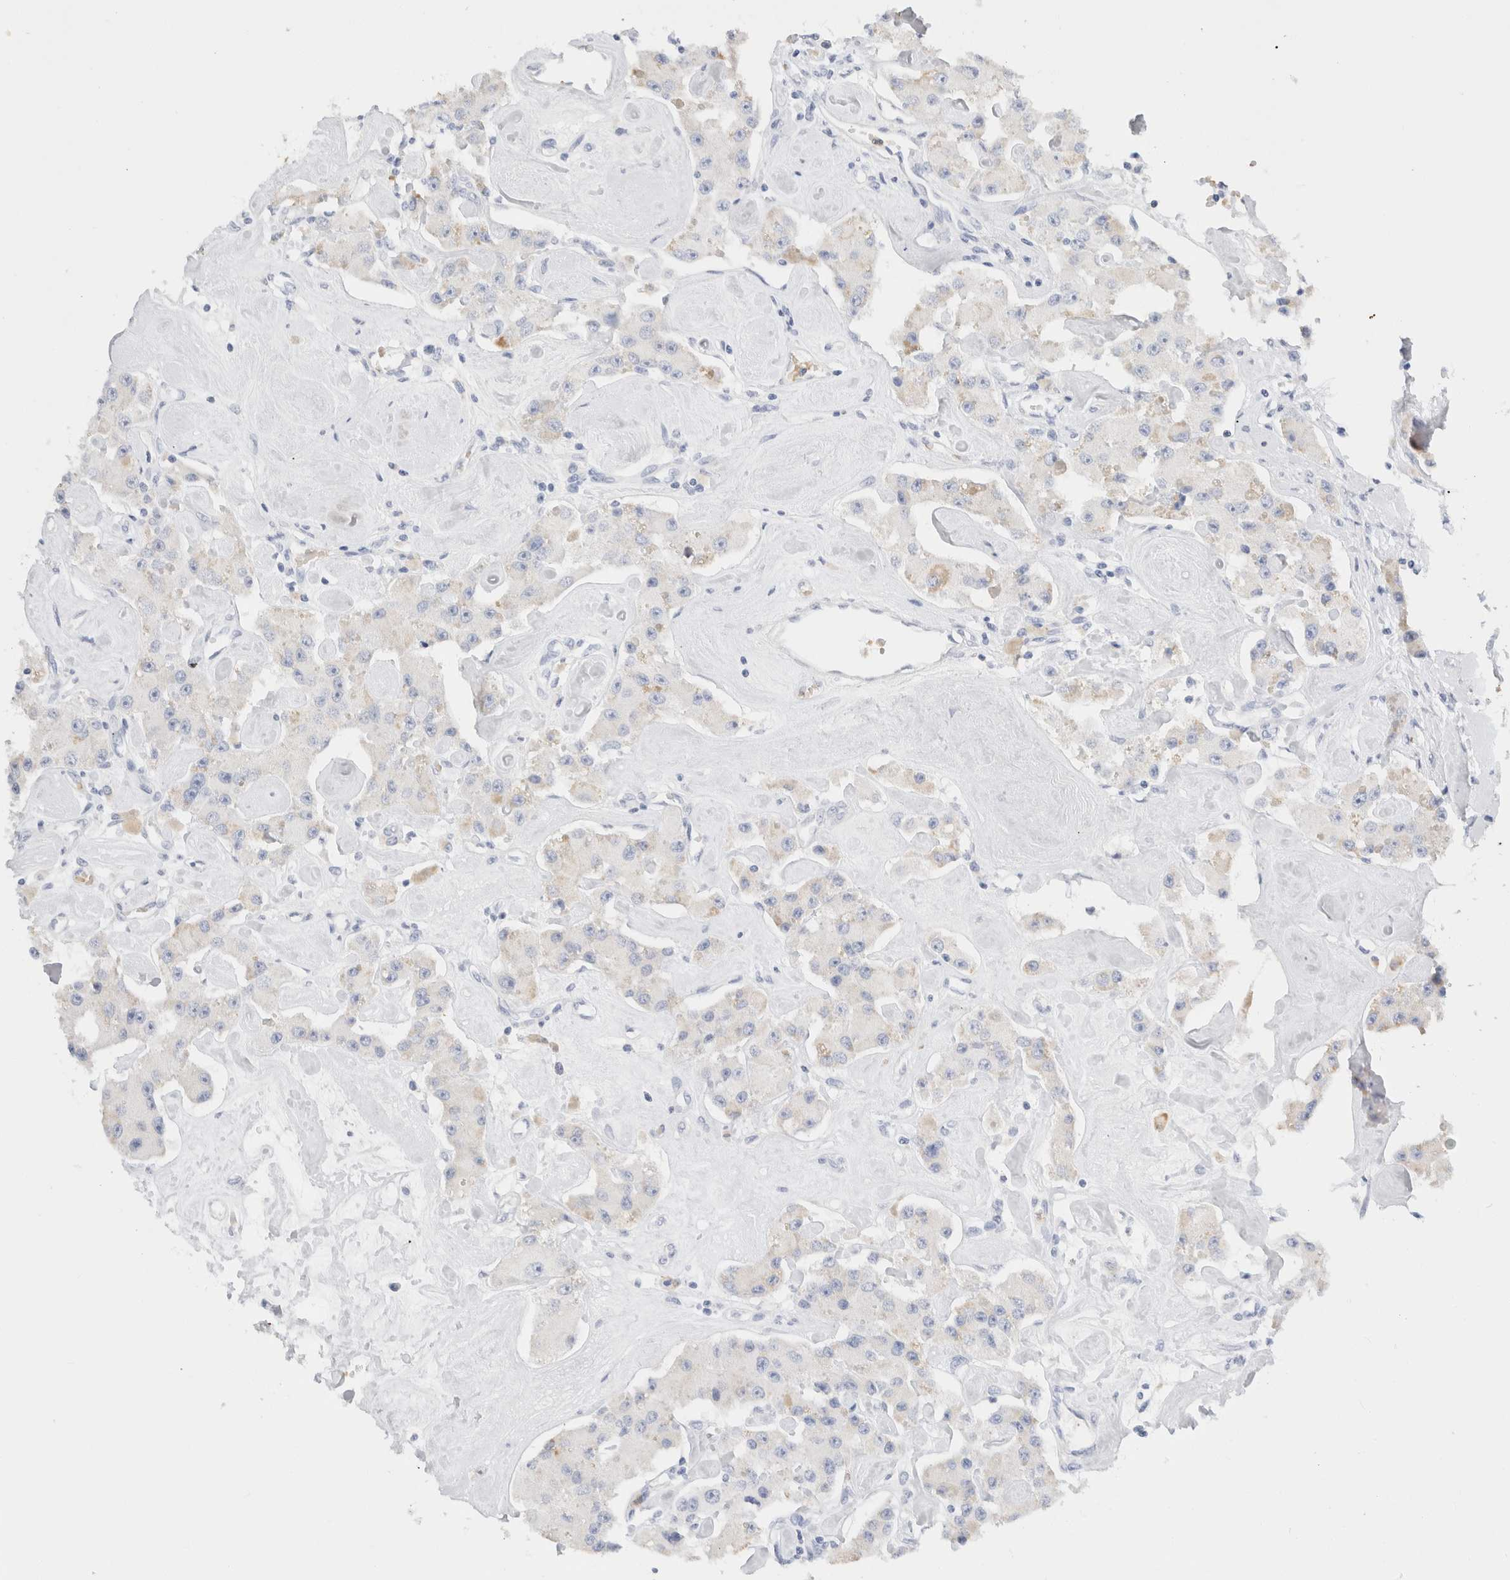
{"staining": {"intensity": "weak", "quantity": "<25%", "location": "cytoplasmic/membranous"}, "tissue": "carcinoid", "cell_type": "Tumor cells", "image_type": "cancer", "snomed": [{"axis": "morphology", "description": "Carcinoid, malignant, NOS"}, {"axis": "topography", "description": "Pancreas"}], "caption": "This is an immunohistochemistry (IHC) histopathology image of malignant carcinoid. There is no staining in tumor cells.", "gene": "ARG1", "patient": {"sex": "male", "age": 41}}